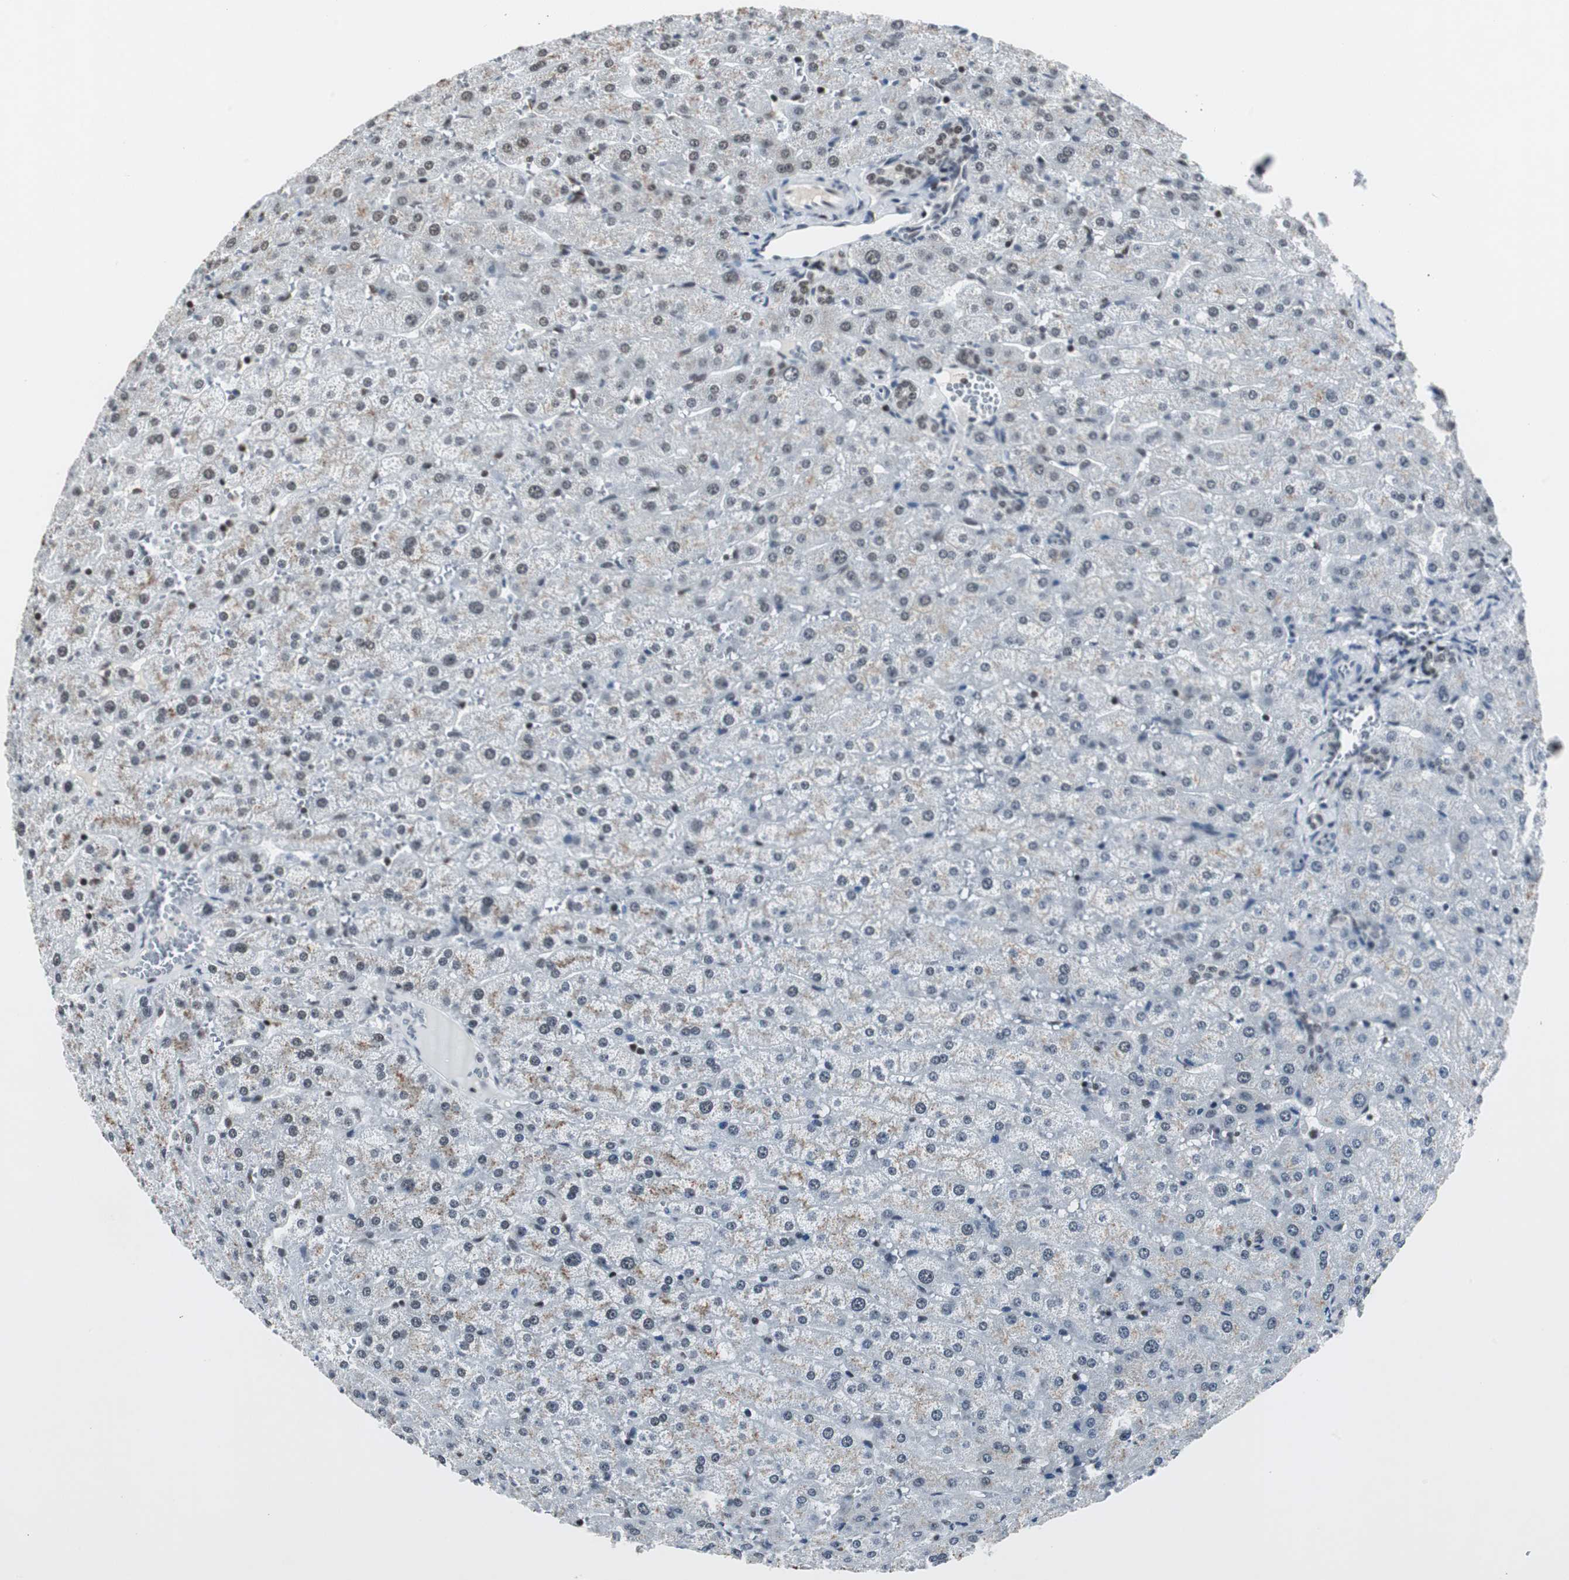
{"staining": {"intensity": "weak", "quantity": ">75%", "location": "nuclear"}, "tissue": "liver", "cell_type": "Cholangiocytes", "image_type": "normal", "snomed": [{"axis": "morphology", "description": "Normal tissue, NOS"}, {"axis": "morphology", "description": "Fibrosis, NOS"}, {"axis": "topography", "description": "Liver"}], "caption": "An image showing weak nuclear positivity in about >75% of cholangiocytes in normal liver, as visualized by brown immunohistochemical staining.", "gene": "RAD9A", "patient": {"sex": "female", "age": 29}}